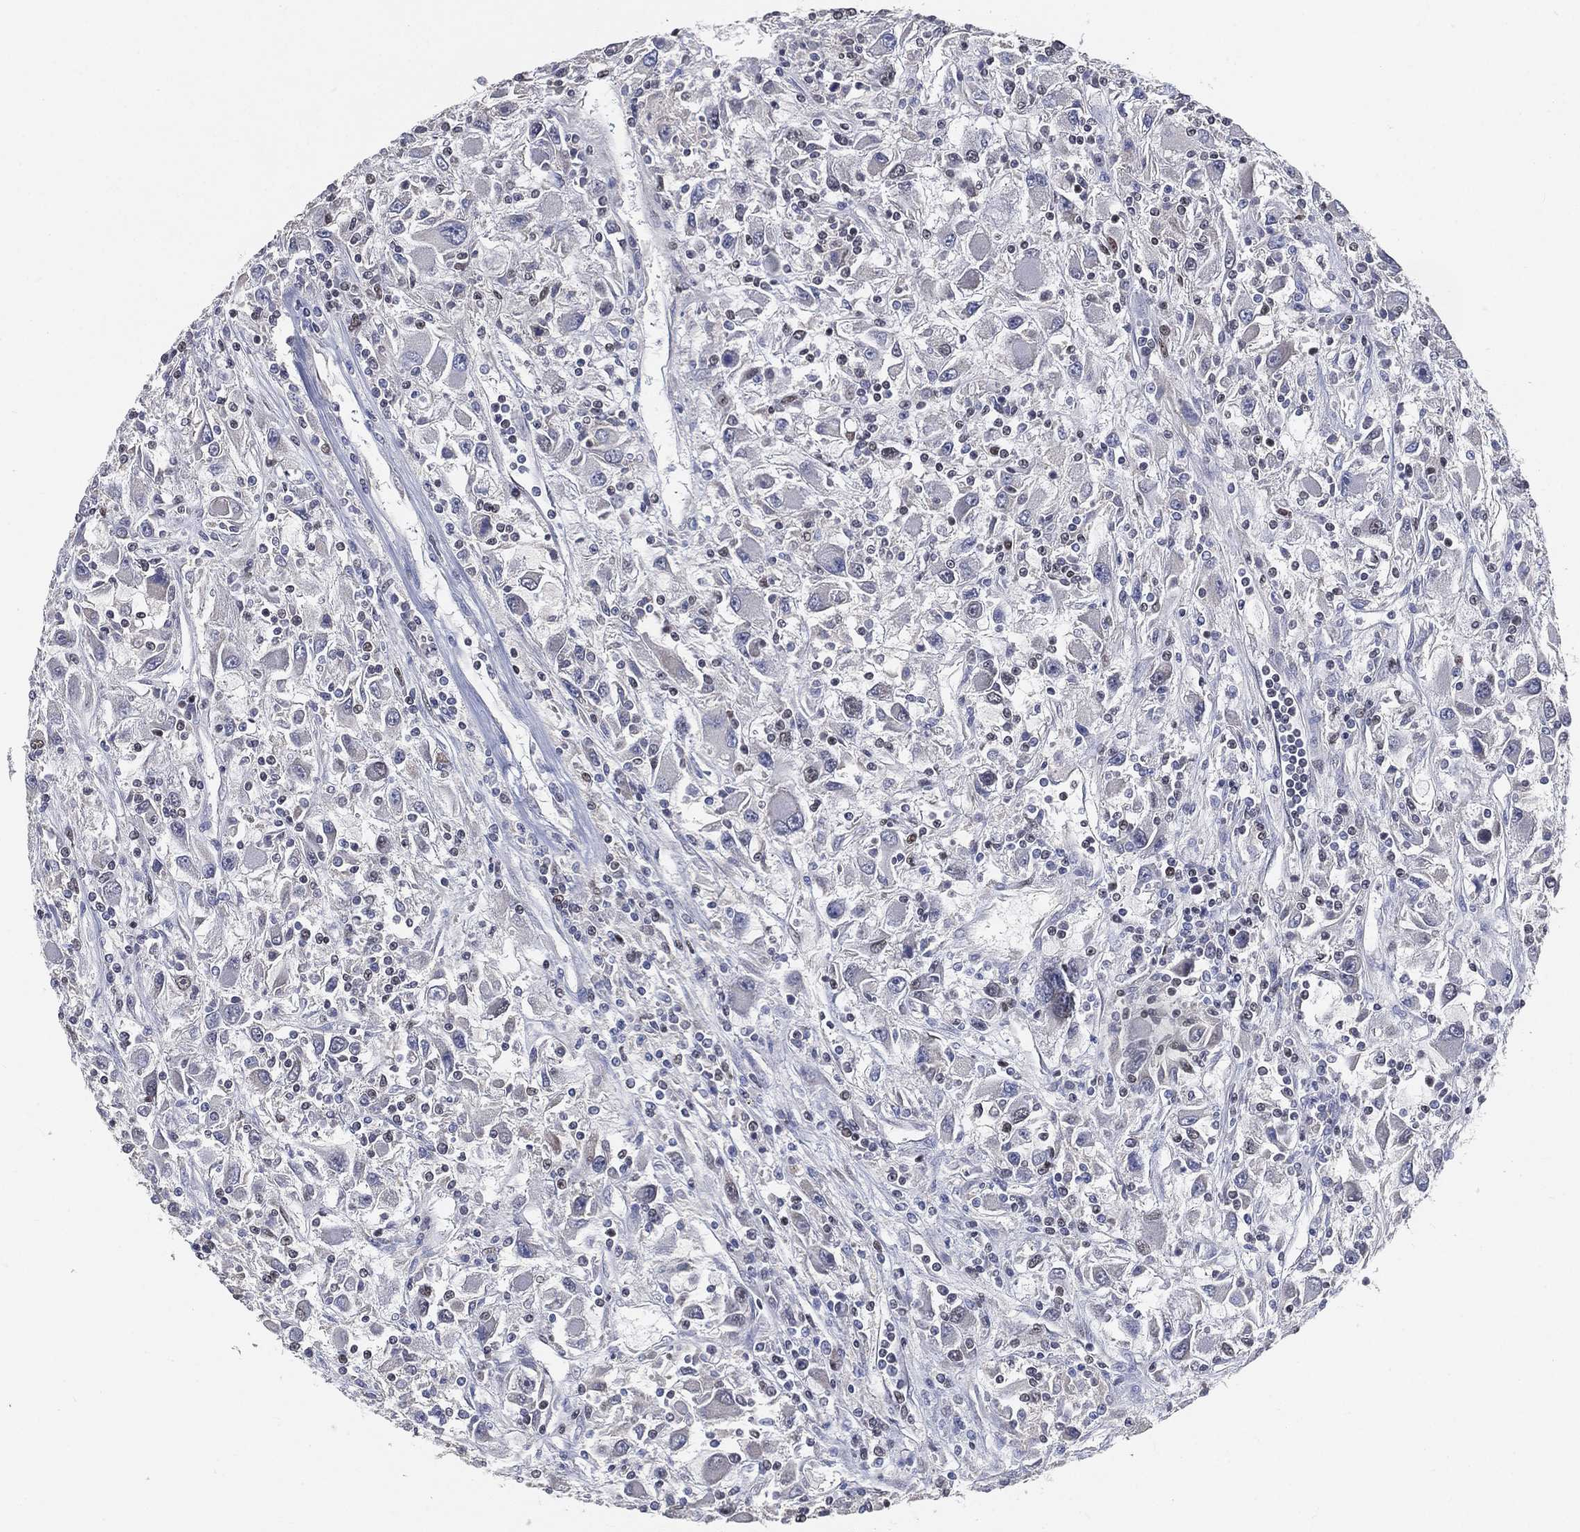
{"staining": {"intensity": "negative", "quantity": "none", "location": "none"}, "tissue": "renal cancer", "cell_type": "Tumor cells", "image_type": "cancer", "snomed": [{"axis": "morphology", "description": "Adenocarcinoma, NOS"}, {"axis": "topography", "description": "Kidney"}], "caption": "Tumor cells are negative for brown protein staining in renal cancer (adenocarcinoma).", "gene": "YLPM1", "patient": {"sex": "female", "age": 67}}